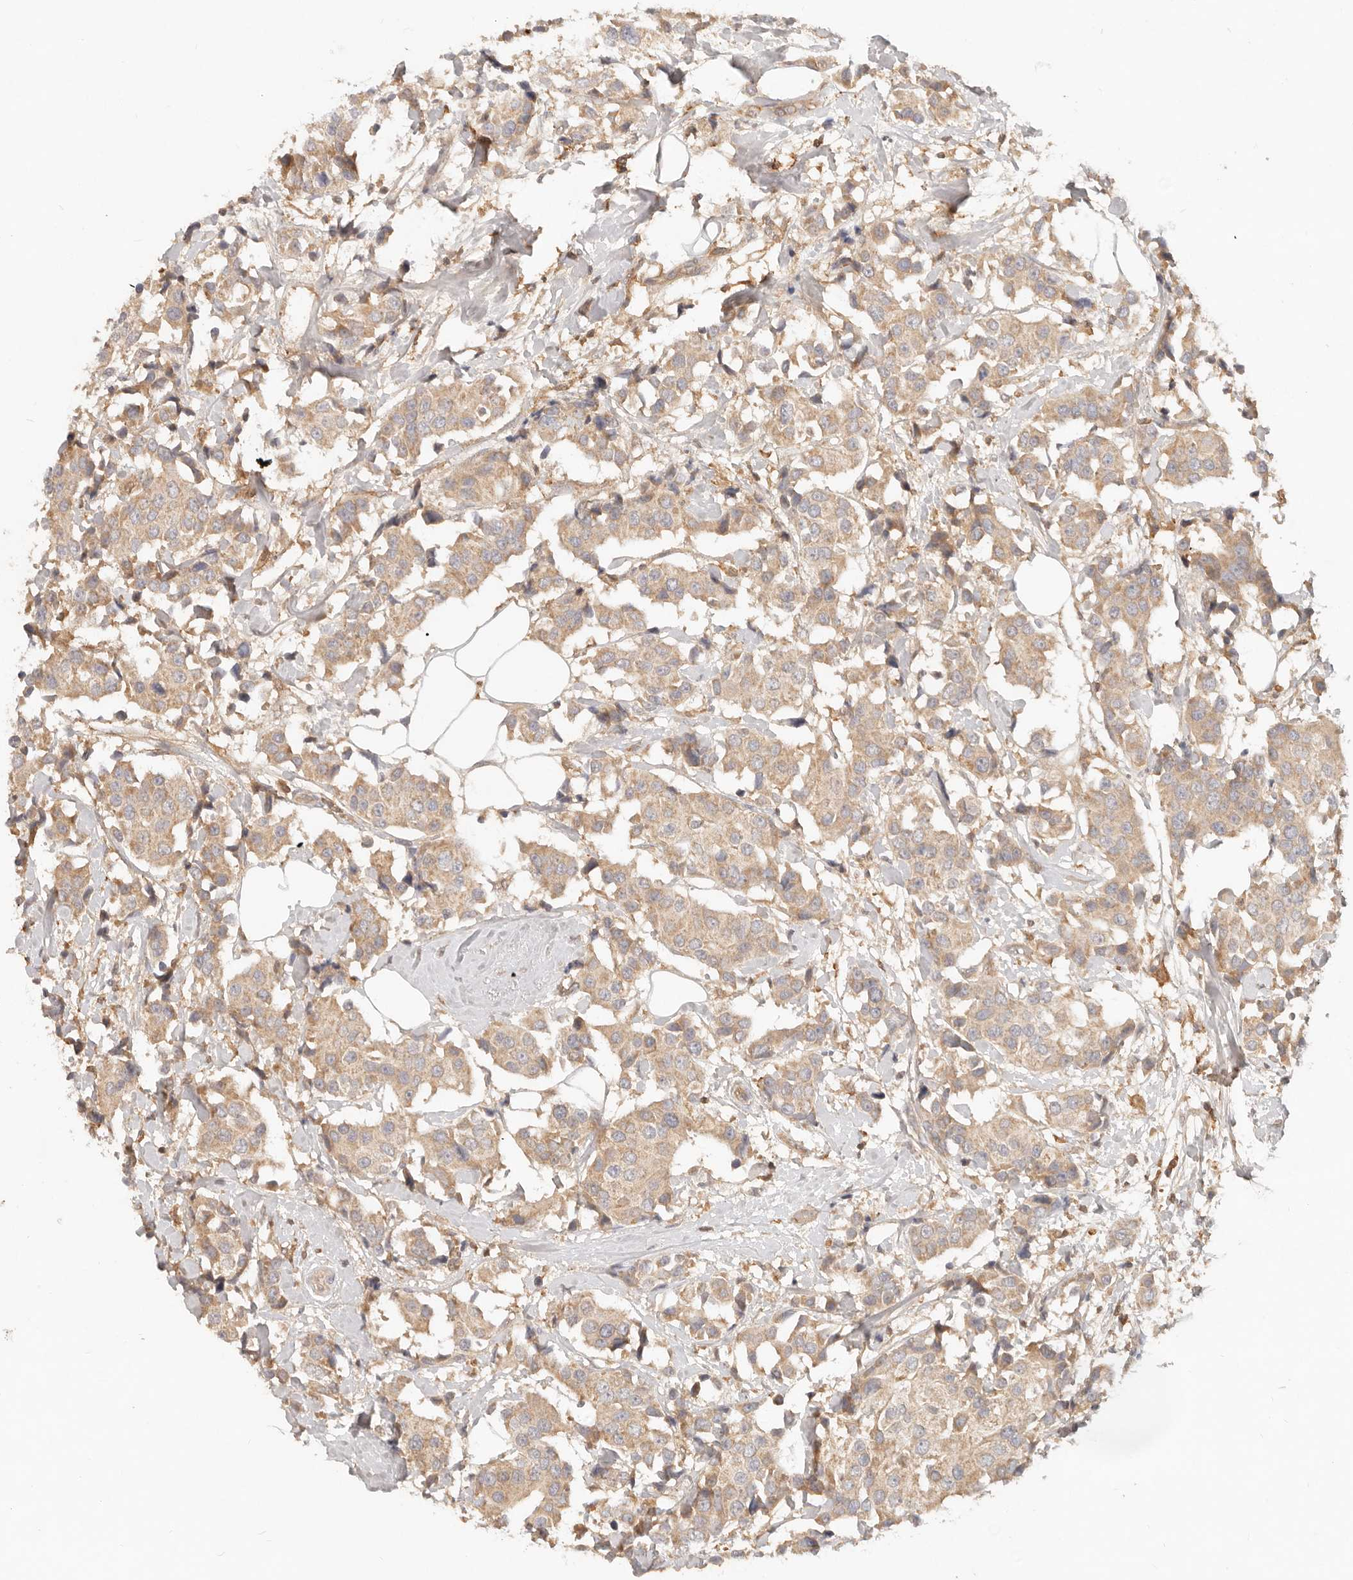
{"staining": {"intensity": "weak", "quantity": ">75%", "location": "cytoplasmic/membranous"}, "tissue": "breast cancer", "cell_type": "Tumor cells", "image_type": "cancer", "snomed": [{"axis": "morphology", "description": "Normal tissue, NOS"}, {"axis": "morphology", "description": "Duct carcinoma"}, {"axis": "topography", "description": "Breast"}], "caption": "This image exhibits breast cancer (intraductal carcinoma) stained with immunohistochemistry to label a protein in brown. The cytoplasmic/membranous of tumor cells show weak positivity for the protein. Nuclei are counter-stained blue.", "gene": "NECAP2", "patient": {"sex": "female", "age": 39}}